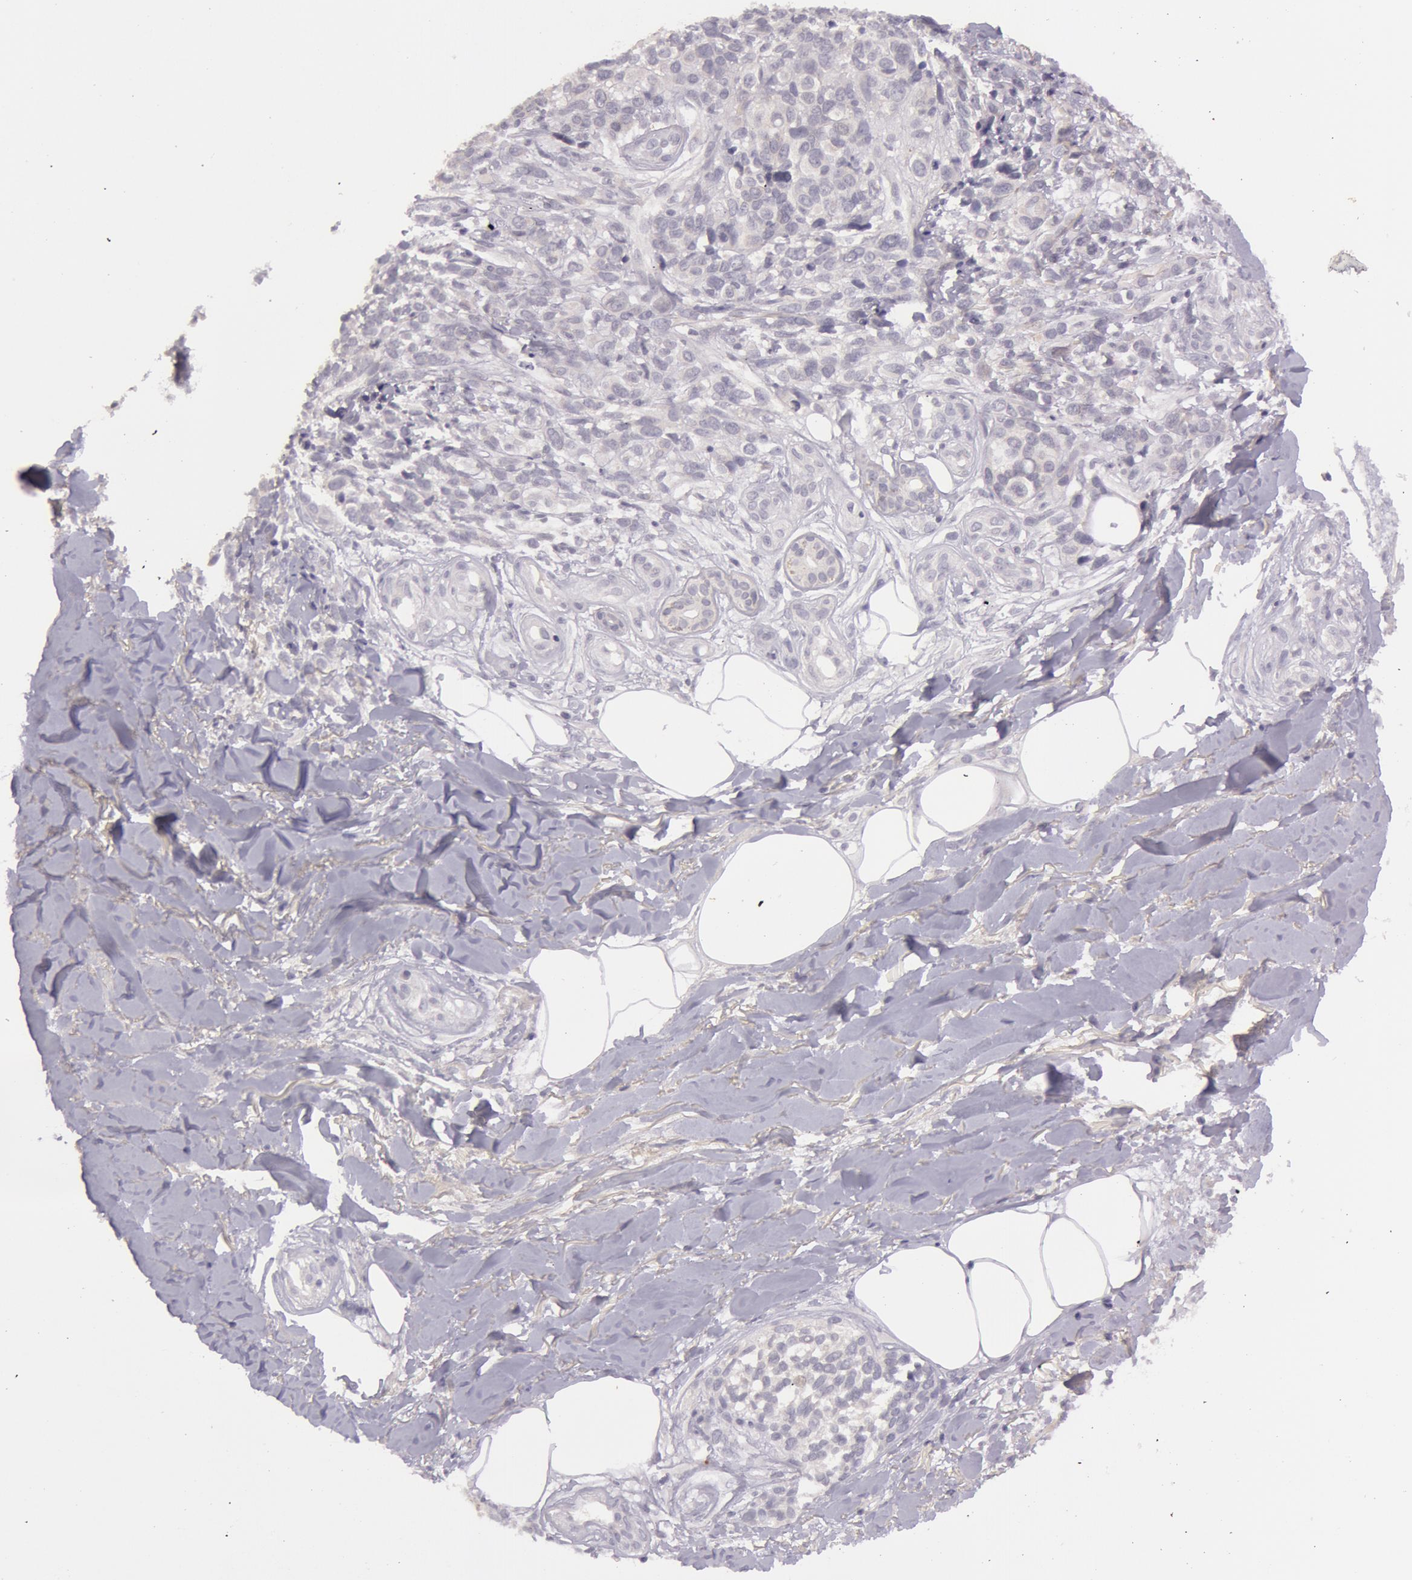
{"staining": {"intensity": "negative", "quantity": "none", "location": "none"}, "tissue": "melanoma", "cell_type": "Tumor cells", "image_type": "cancer", "snomed": [{"axis": "morphology", "description": "Malignant melanoma, NOS"}, {"axis": "topography", "description": "Skin"}], "caption": "Malignant melanoma stained for a protein using IHC shows no staining tumor cells.", "gene": "MXRA5", "patient": {"sex": "female", "age": 85}}